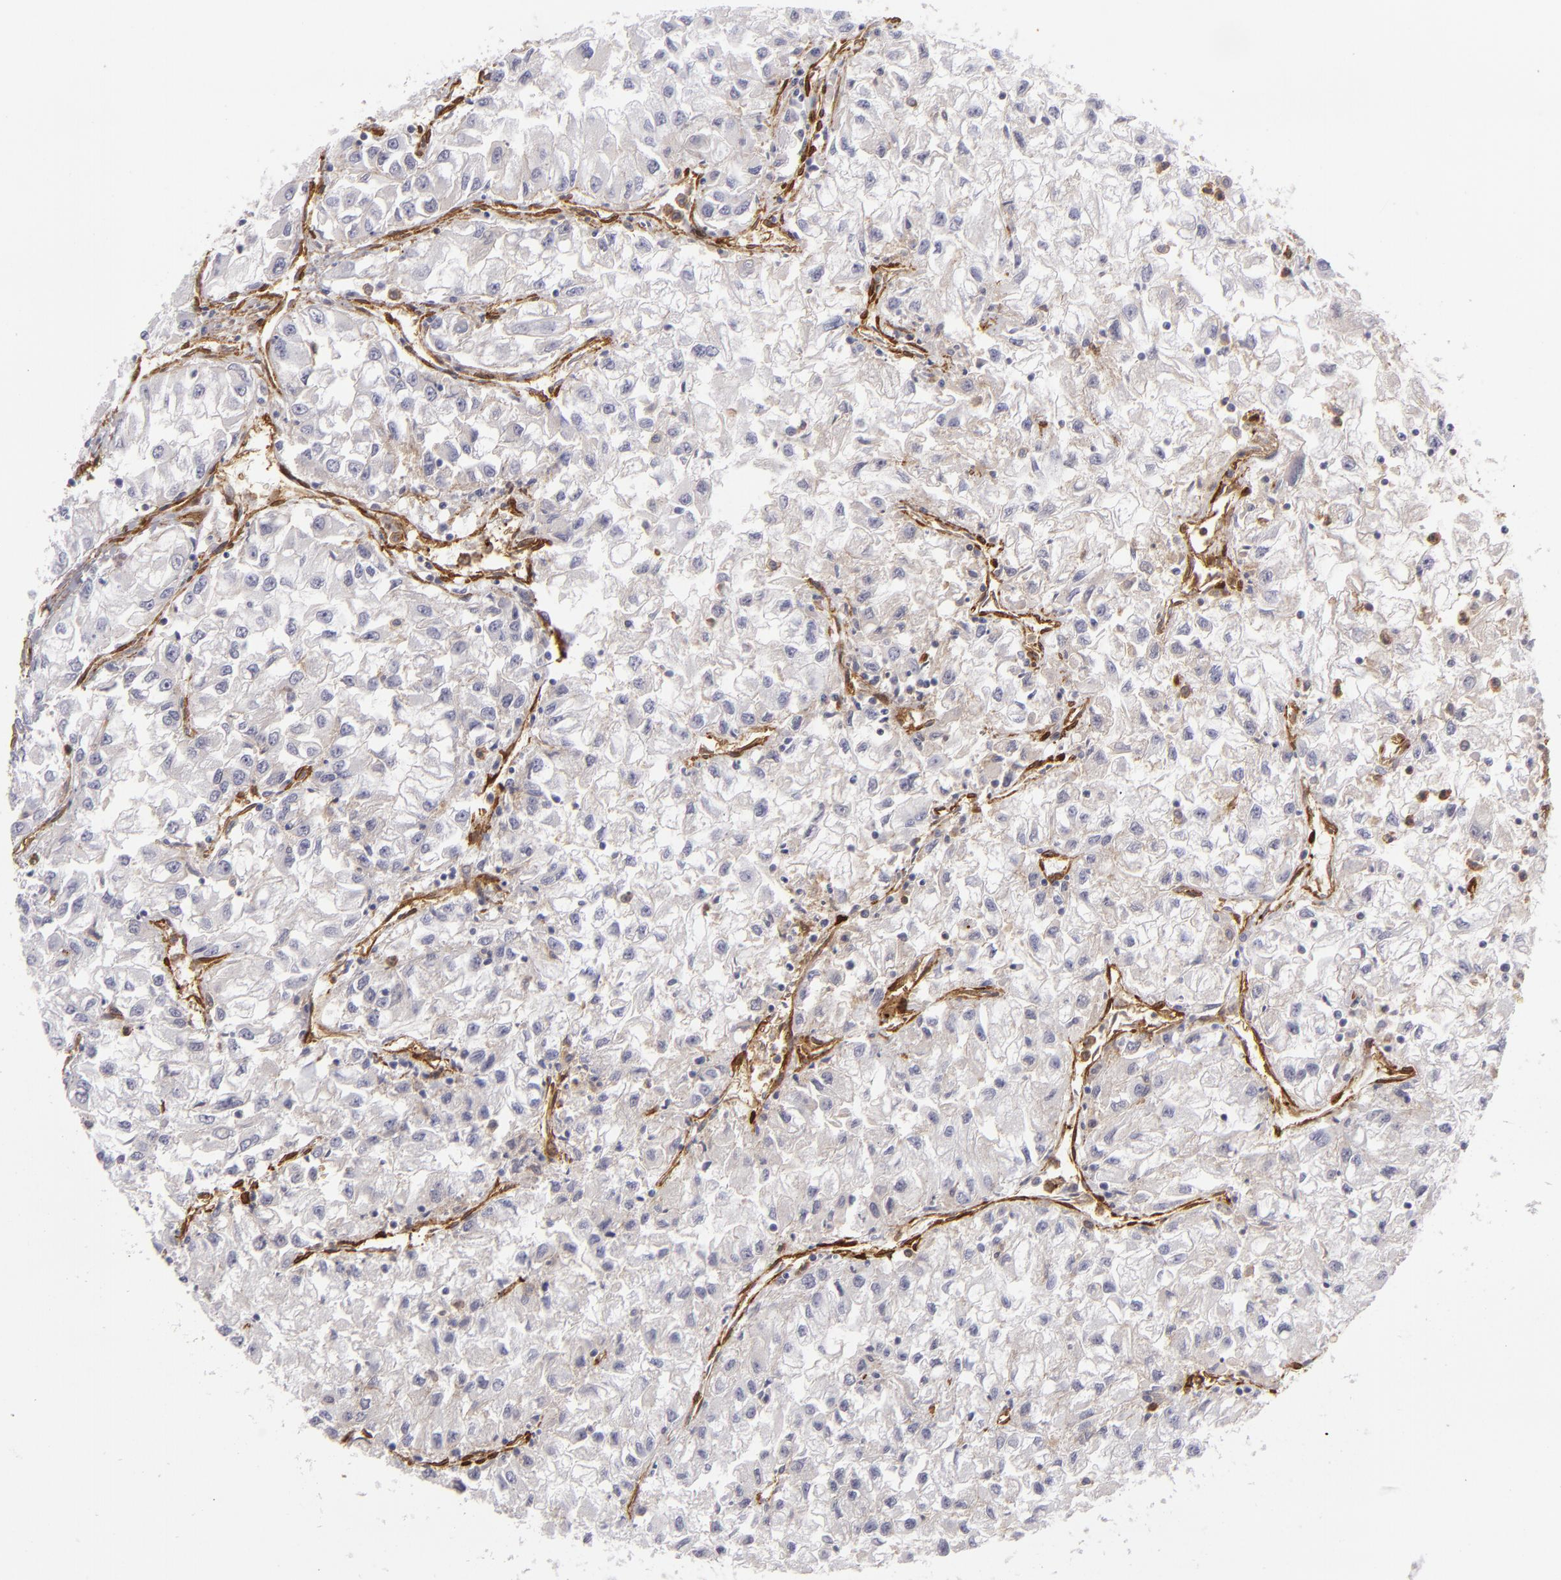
{"staining": {"intensity": "weak", "quantity": "<25%", "location": "cytoplasmic/membranous"}, "tissue": "renal cancer", "cell_type": "Tumor cells", "image_type": "cancer", "snomed": [{"axis": "morphology", "description": "Adenocarcinoma, NOS"}, {"axis": "topography", "description": "Kidney"}], "caption": "There is no significant staining in tumor cells of renal cancer (adenocarcinoma).", "gene": "VCL", "patient": {"sex": "male", "age": 59}}